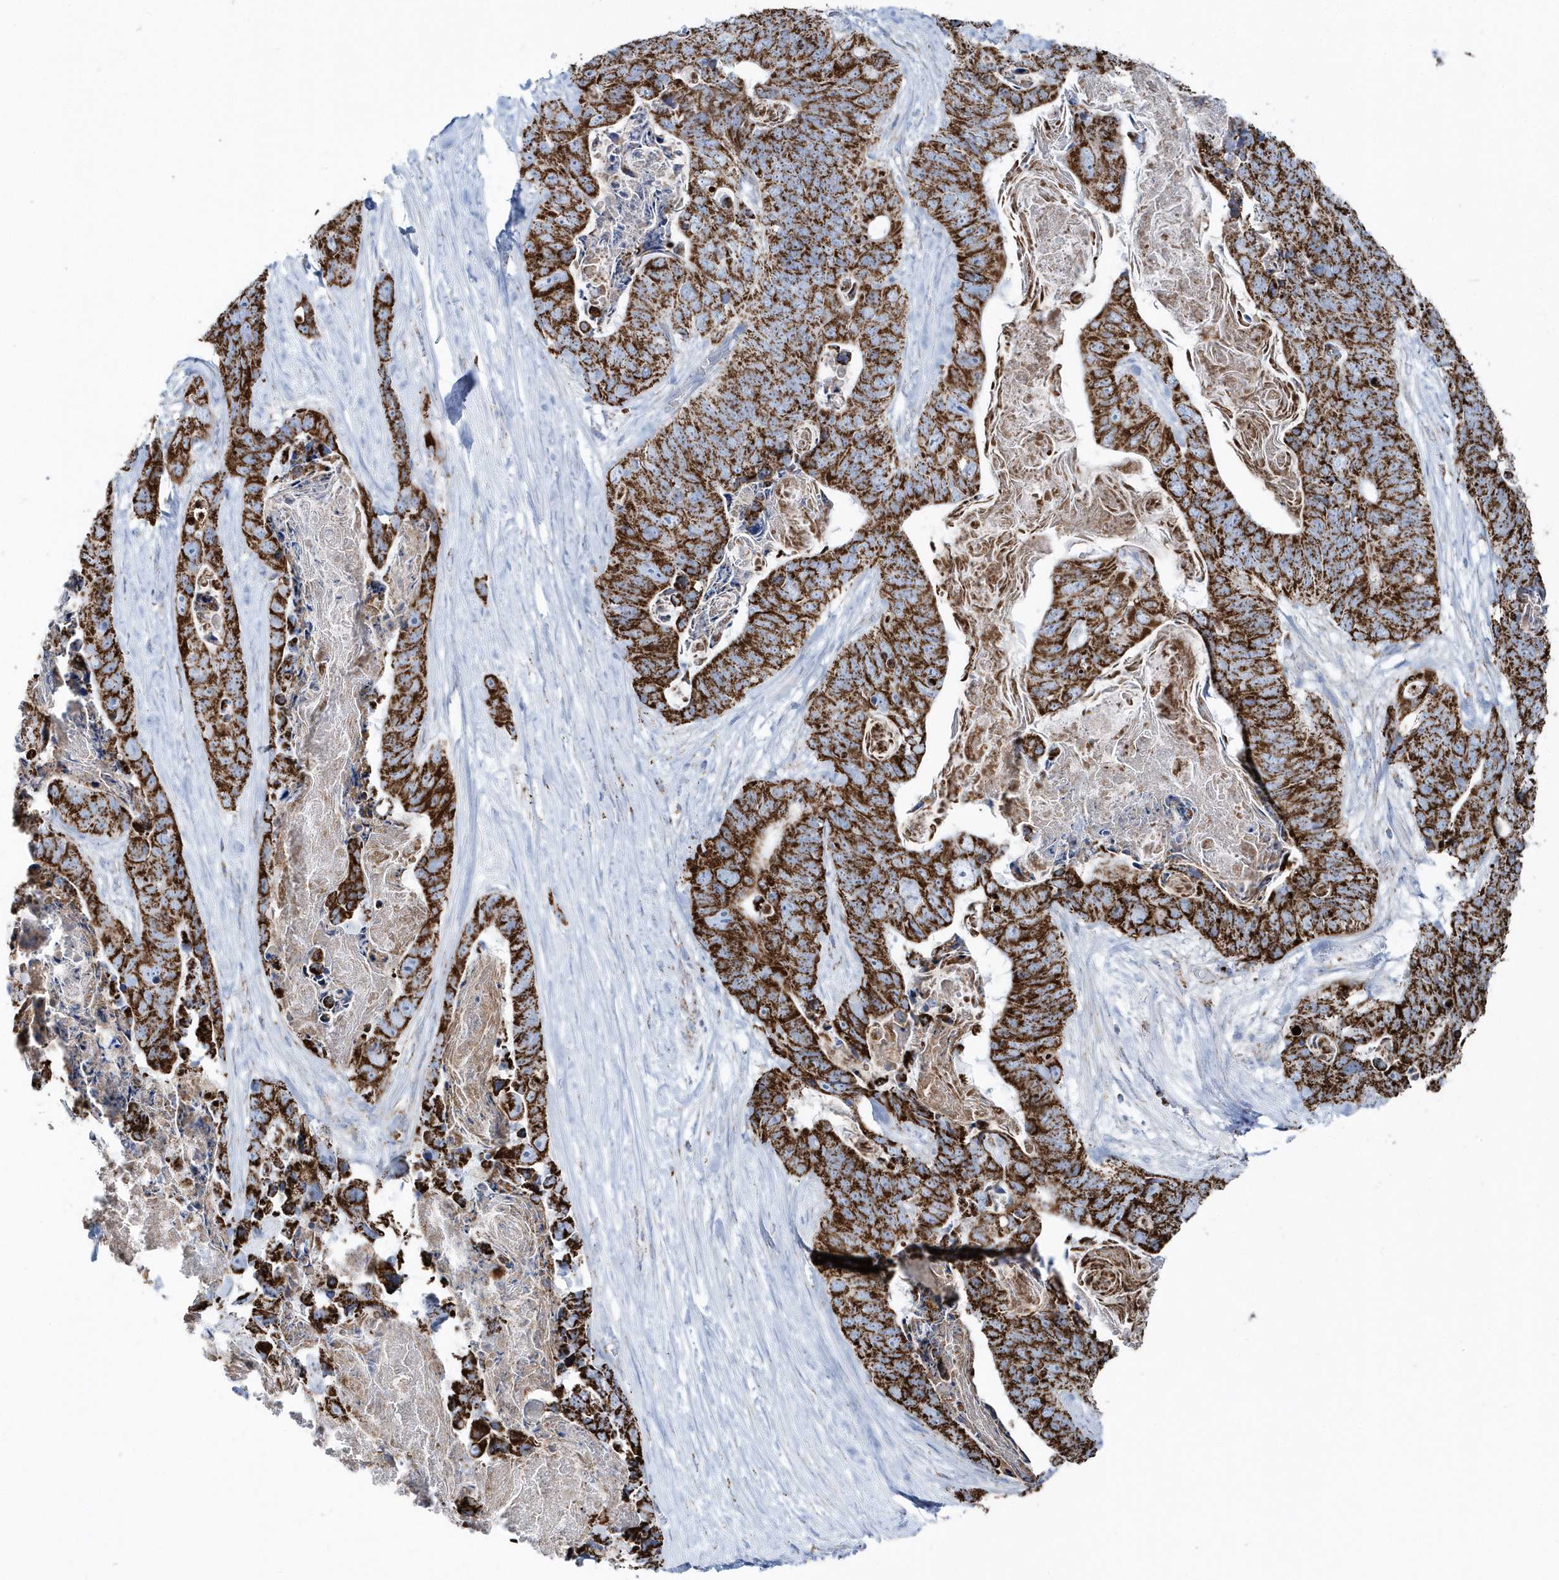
{"staining": {"intensity": "strong", "quantity": ">75%", "location": "cytoplasmic/membranous"}, "tissue": "stomach cancer", "cell_type": "Tumor cells", "image_type": "cancer", "snomed": [{"axis": "morphology", "description": "Adenocarcinoma, NOS"}, {"axis": "topography", "description": "Stomach"}], "caption": "About >75% of tumor cells in human stomach cancer display strong cytoplasmic/membranous protein positivity as visualized by brown immunohistochemical staining.", "gene": "TMCO6", "patient": {"sex": "female", "age": 89}}